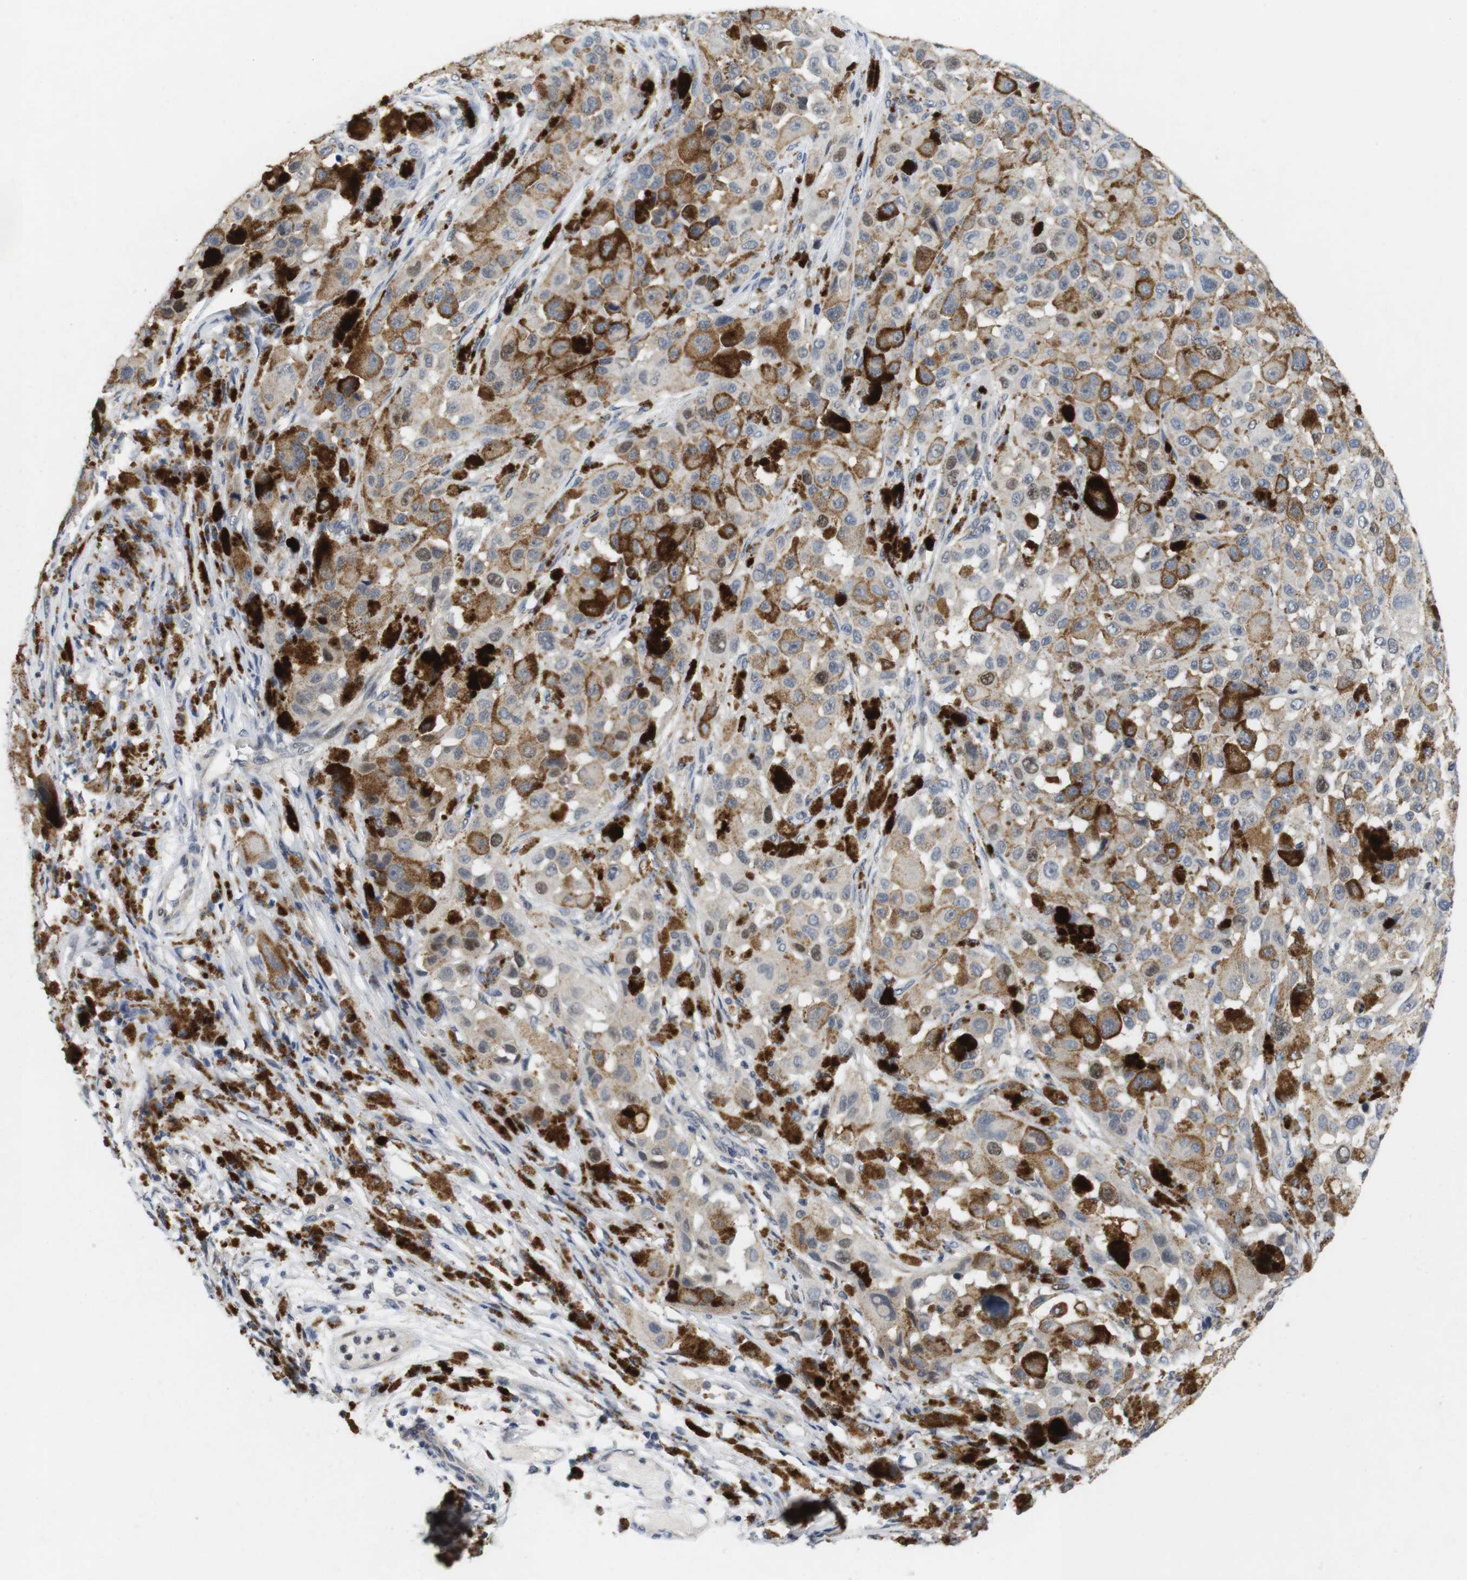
{"staining": {"intensity": "moderate", "quantity": "<25%", "location": "cytoplasmic/membranous,nuclear"}, "tissue": "melanoma", "cell_type": "Tumor cells", "image_type": "cancer", "snomed": [{"axis": "morphology", "description": "Malignant melanoma, NOS"}, {"axis": "topography", "description": "Skin"}], "caption": "Malignant melanoma stained for a protein (brown) shows moderate cytoplasmic/membranous and nuclear positive positivity in approximately <25% of tumor cells.", "gene": "SKP2", "patient": {"sex": "female", "age": 46}}